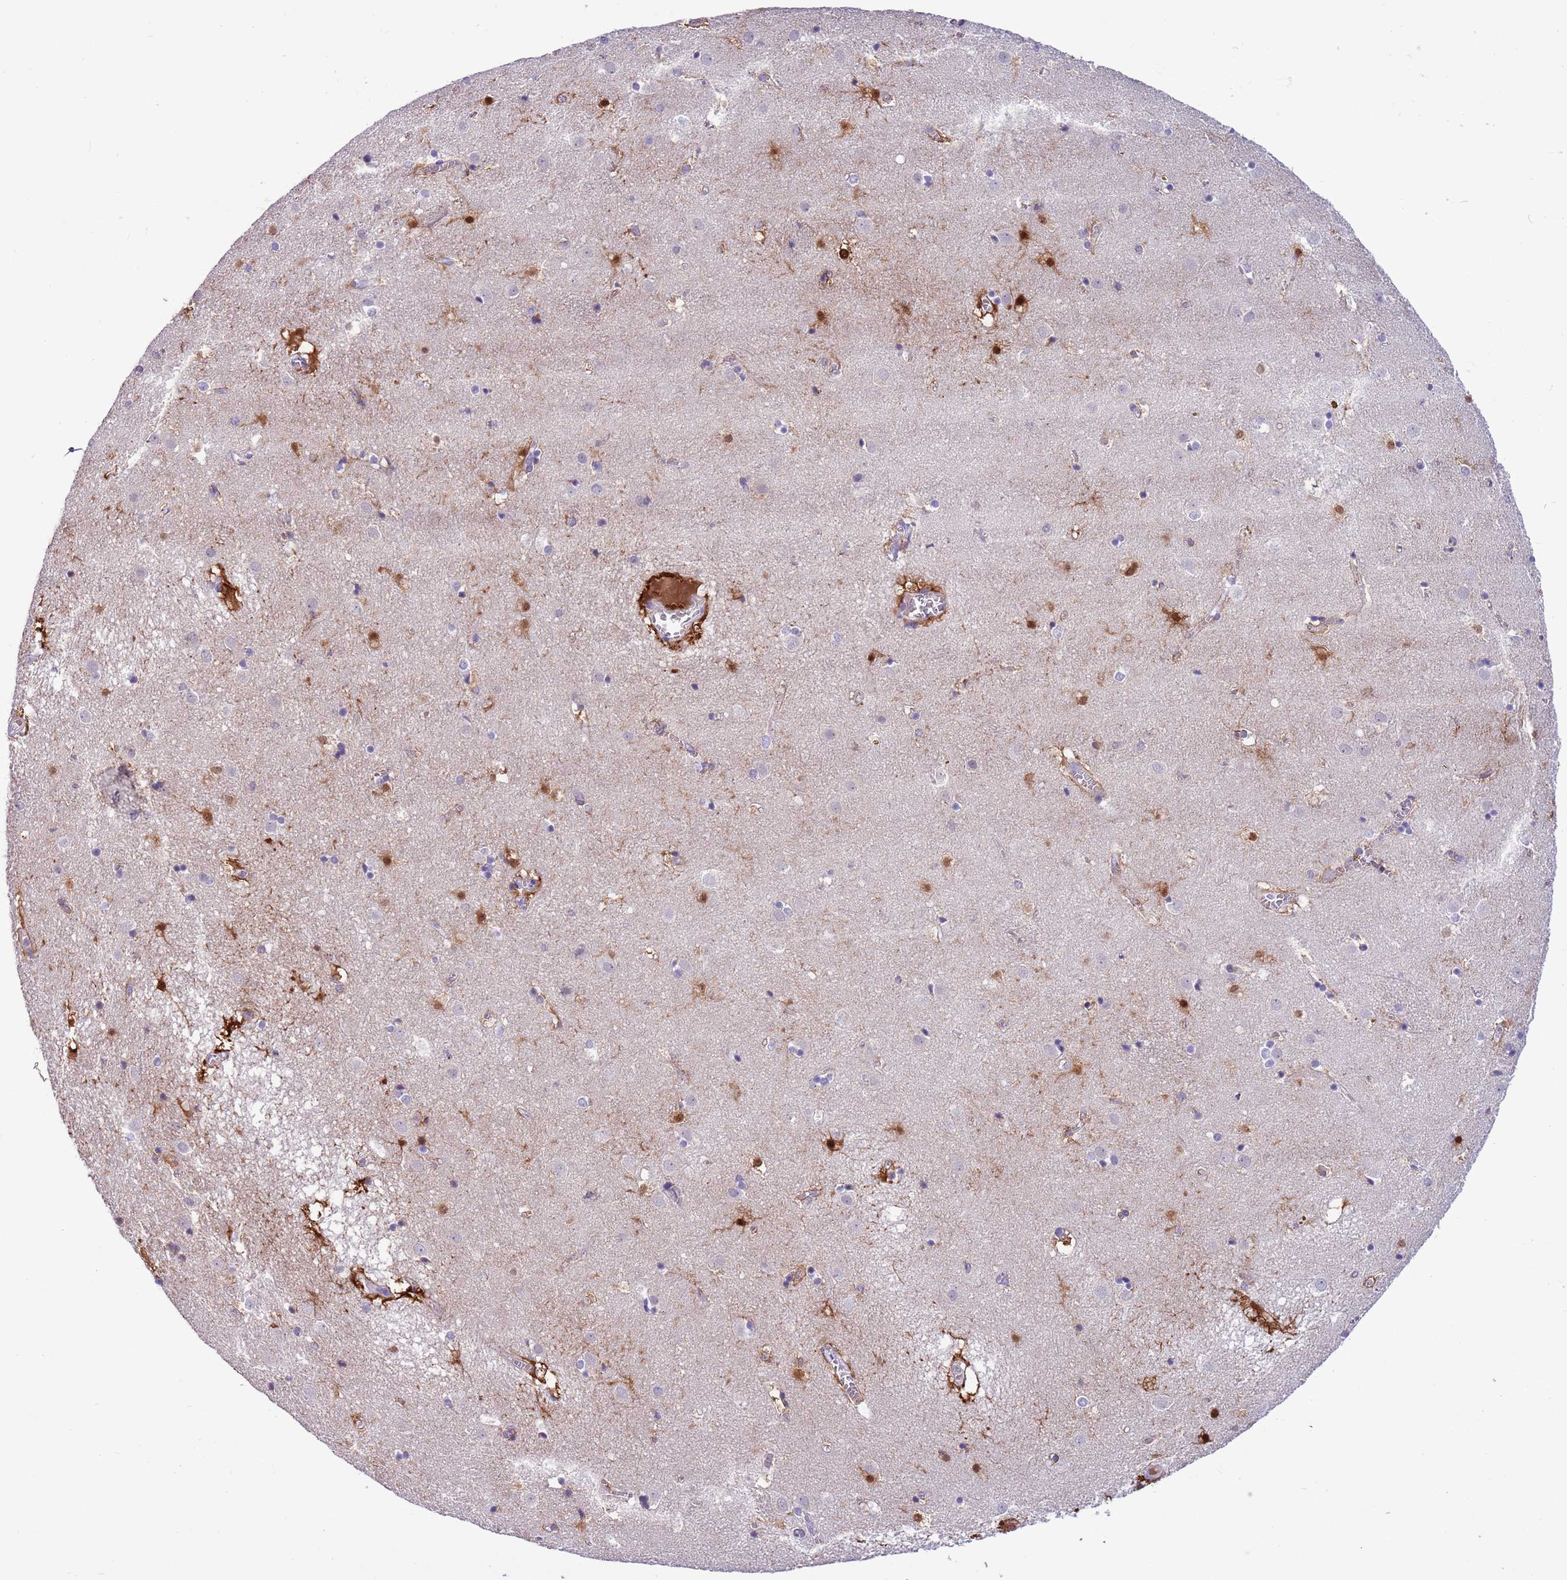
{"staining": {"intensity": "strong", "quantity": "<25%", "location": "cytoplasmic/membranous,nuclear"}, "tissue": "caudate", "cell_type": "Glial cells", "image_type": "normal", "snomed": [{"axis": "morphology", "description": "Normal tissue, NOS"}, {"axis": "topography", "description": "Lateral ventricle wall"}], "caption": "The micrograph shows immunohistochemical staining of unremarkable caudate. There is strong cytoplasmic/membranous,nuclear positivity is seen in approximately <25% of glial cells.", "gene": "PFKFB2", "patient": {"sex": "male", "age": 70}}